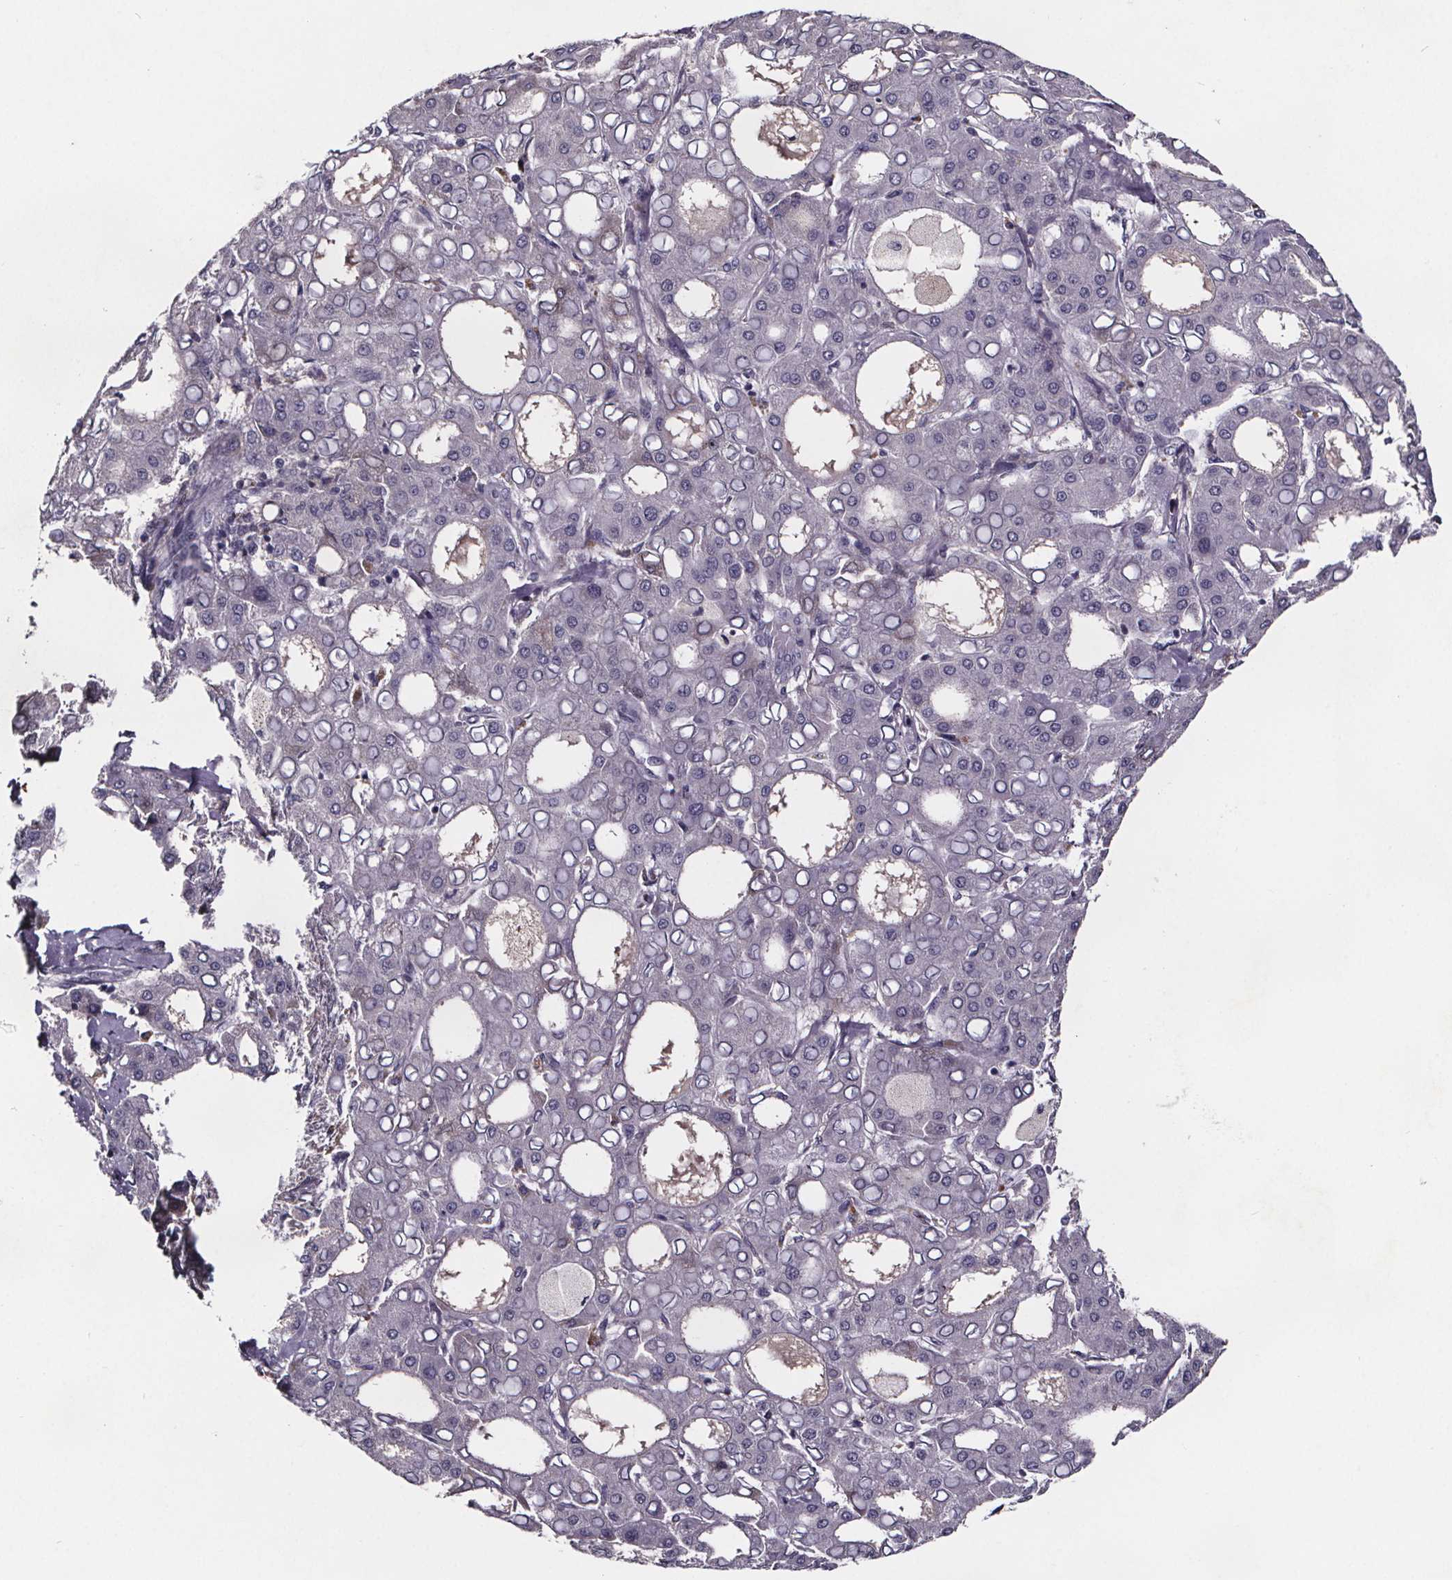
{"staining": {"intensity": "negative", "quantity": "none", "location": "none"}, "tissue": "liver cancer", "cell_type": "Tumor cells", "image_type": "cancer", "snomed": [{"axis": "morphology", "description": "Carcinoma, Hepatocellular, NOS"}, {"axis": "topography", "description": "Liver"}], "caption": "Tumor cells are negative for brown protein staining in liver hepatocellular carcinoma.", "gene": "NPHP4", "patient": {"sex": "male", "age": 65}}